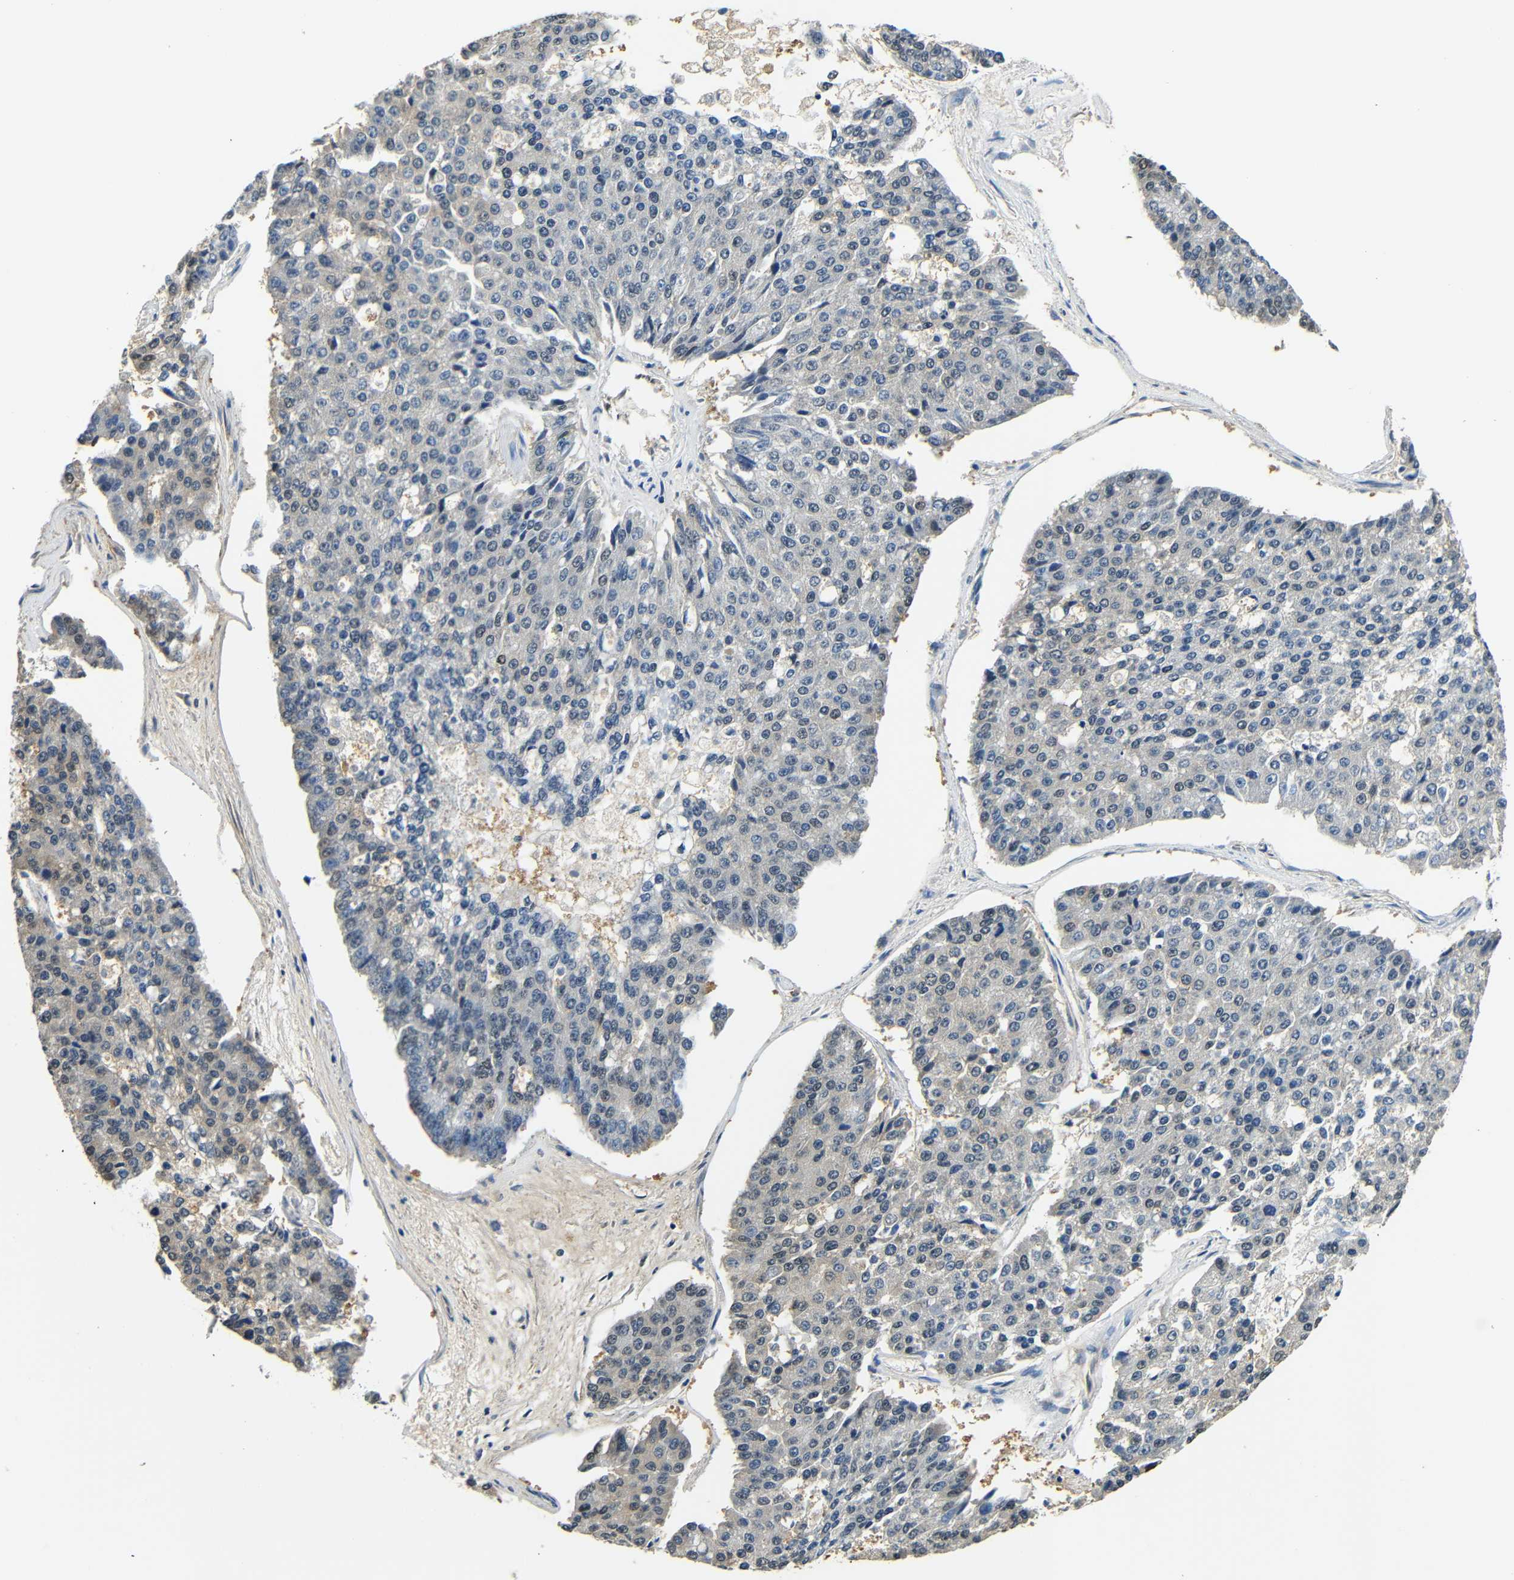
{"staining": {"intensity": "weak", "quantity": ">75%", "location": "cytoplasmic/membranous"}, "tissue": "pancreatic cancer", "cell_type": "Tumor cells", "image_type": "cancer", "snomed": [{"axis": "morphology", "description": "Adenocarcinoma, NOS"}, {"axis": "topography", "description": "Pancreas"}], "caption": "Adenocarcinoma (pancreatic) was stained to show a protein in brown. There is low levels of weak cytoplasmic/membranous staining in about >75% of tumor cells.", "gene": "ADAP1", "patient": {"sex": "male", "age": 50}}